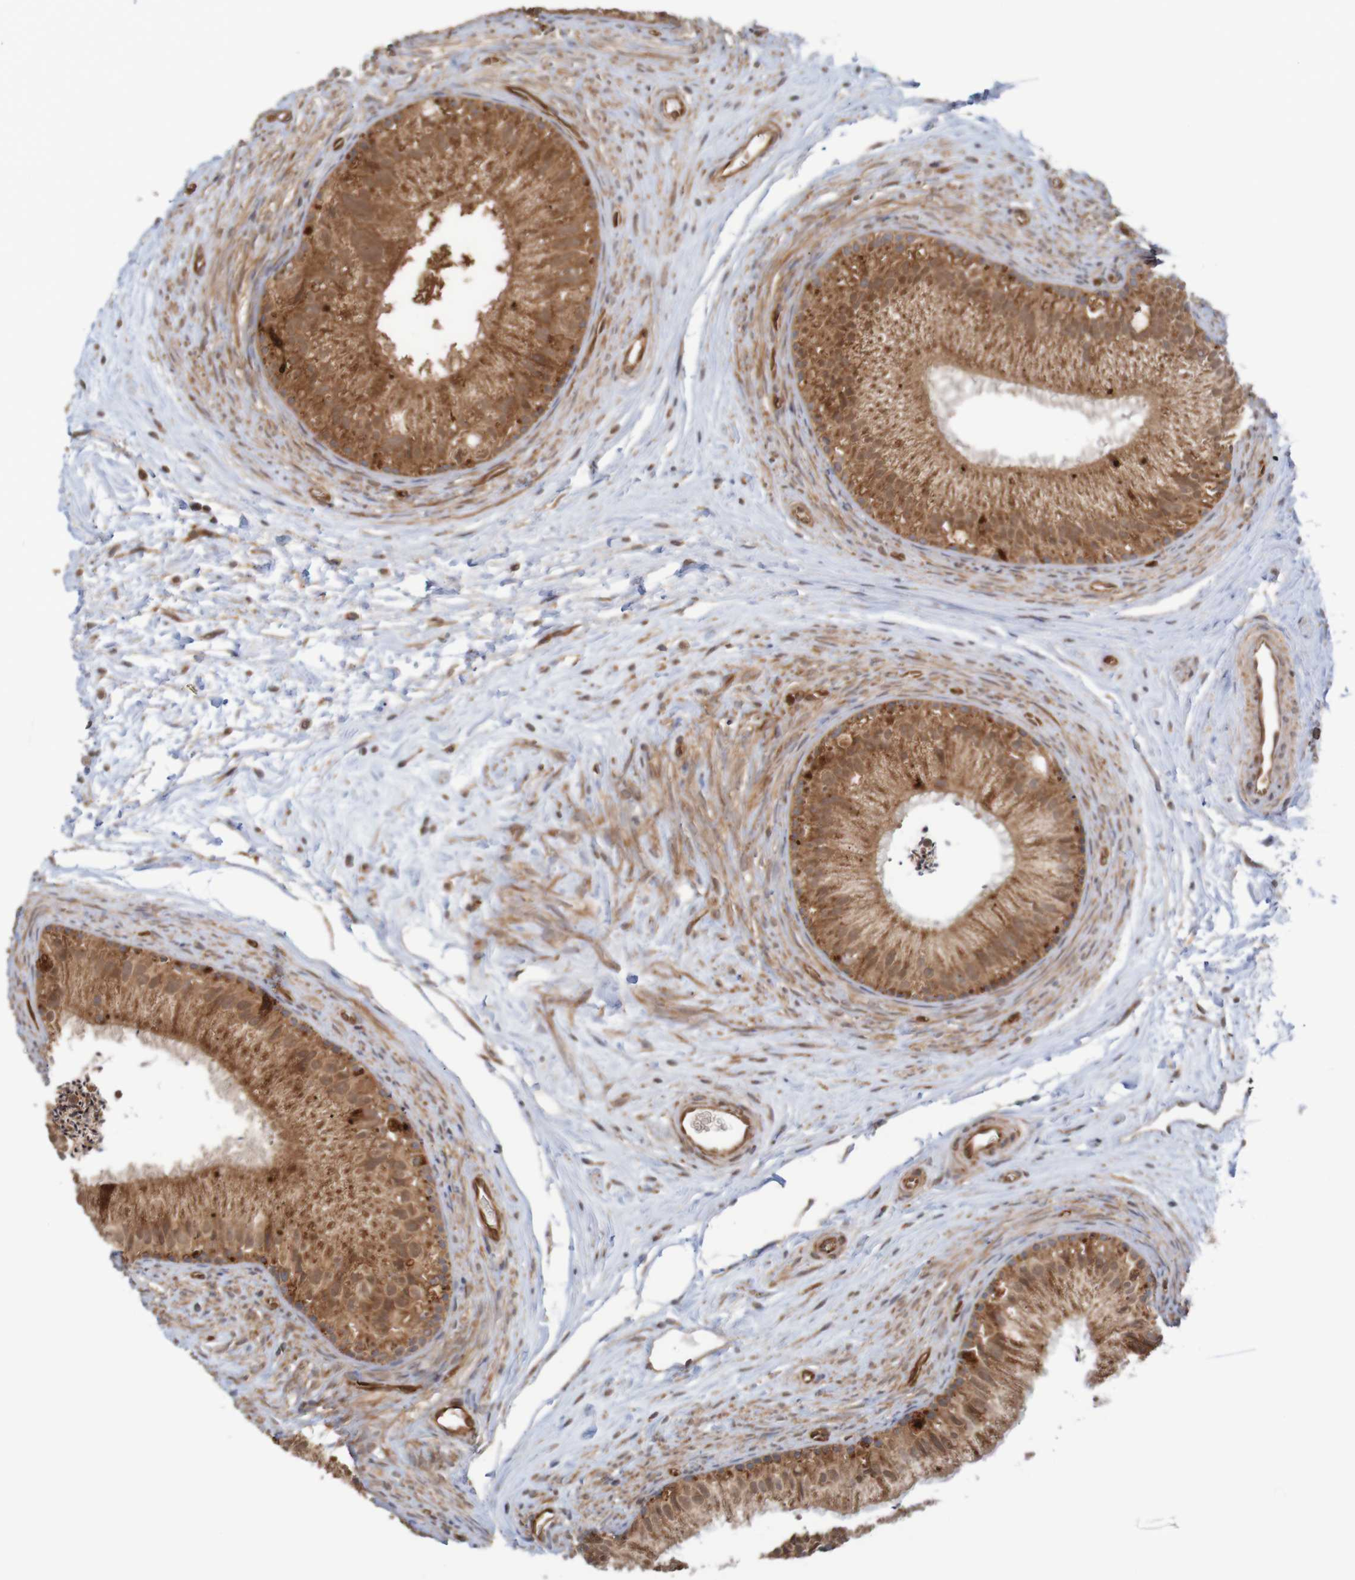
{"staining": {"intensity": "strong", "quantity": ">75%", "location": "cytoplasmic/membranous"}, "tissue": "epididymis", "cell_type": "Glandular cells", "image_type": "normal", "snomed": [{"axis": "morphology", "description": "Normal tissue, NOS"}, {"axis": "topography", "description": "Epididymis"}], "caption": "IHC image of unremarkable epididymis: epididymis stained using immunohistochemistry (IHC) exhibits high levels of strong protein expression localized specifically in the cytoplasmic/membranous of glandular cells, appearing as a cytoplasmic/membranous brown color.", "gene": "MRPL52", "patient": {"sex": "male", "age": 56}}